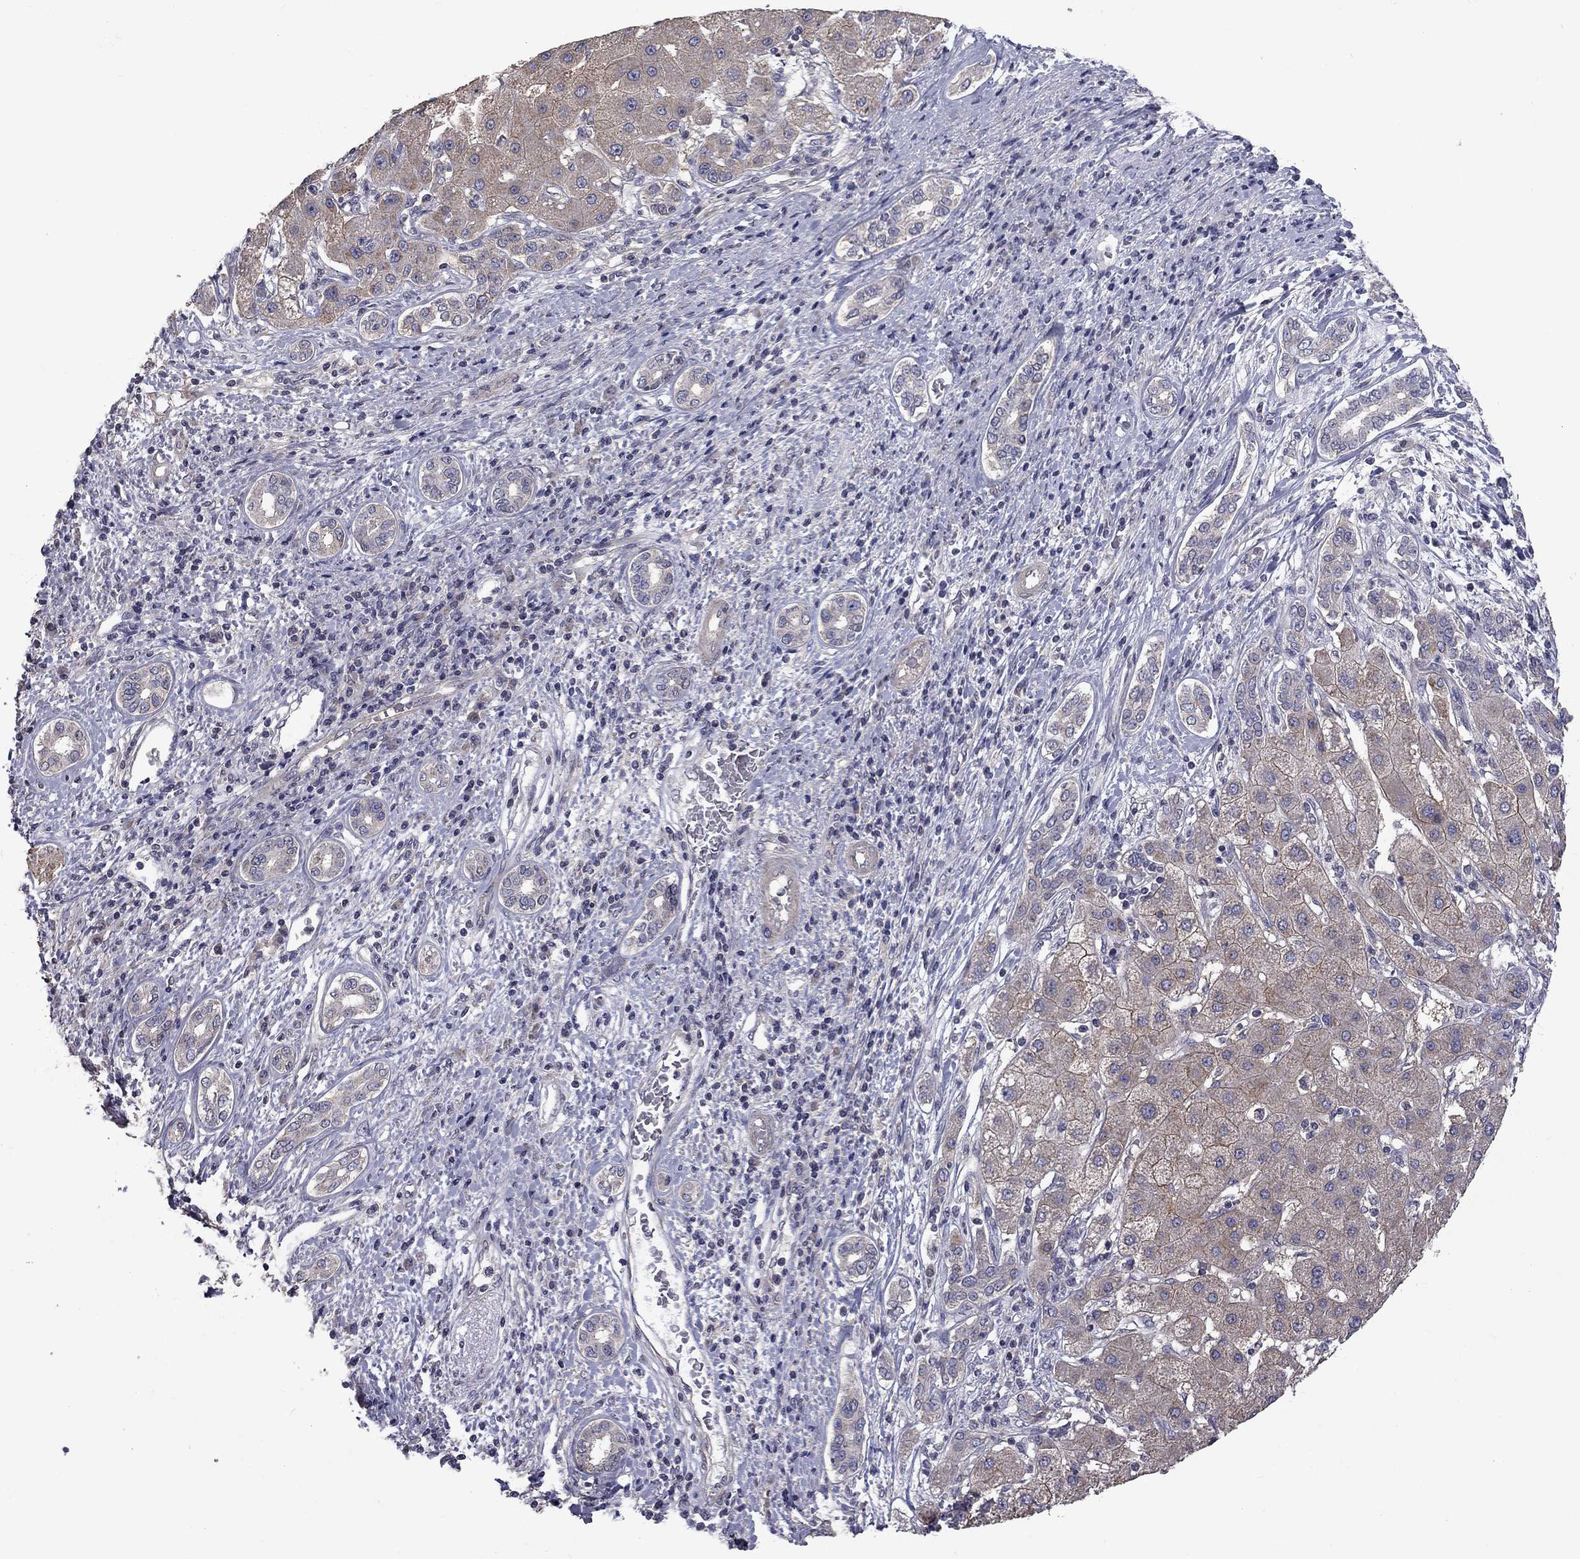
{"staining": {"intensity": "moderate", "quantity": "<25%", "location": "cytoplasmic/membranous"}, "tissue": "liver cancer", "cell_type": "Tumor cells", "image_type": "cancer", "snomed": [{"axis": "morphology", "description": "Carcinoma, Hepatocellular, NOS"}, {"axis": "topography", "description": "Liver"}], "caption": "IHC photomicrograph of liver hepatocellular carcinoma stained for a protein (brown), which reveals low levels of moderate cytoplasmic/membranous positivity in approximately <25% of tumor cells.", "gene": "SLC39A14", "patient": {"sex": "male", "age": 65}}